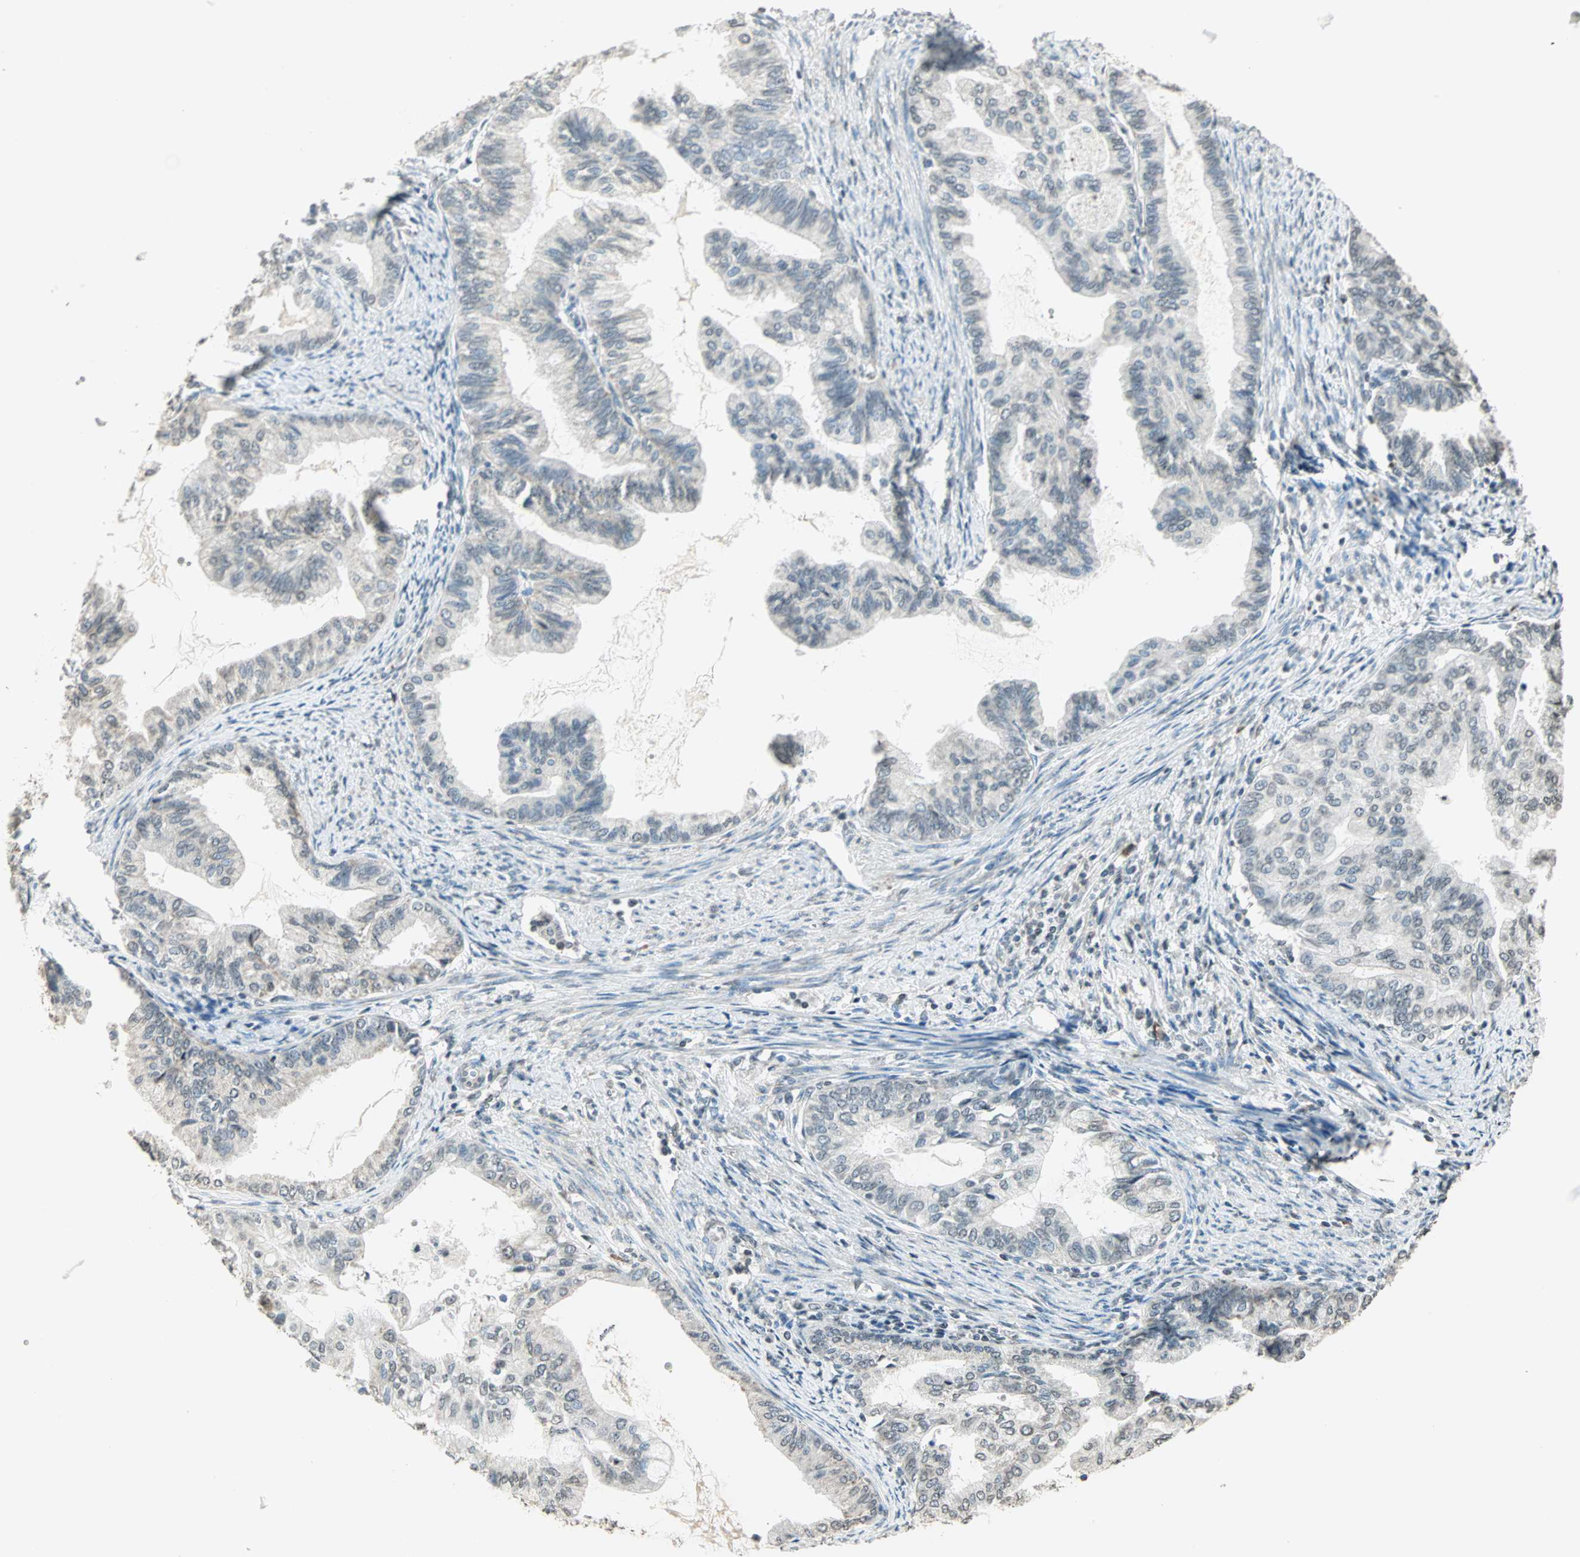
{"staining": {"intensity": "weak", "quantity": "<25%", "location": "cytoplasmic/membranous"}, "tissue": "endometrial cancer", "cell_type": "Tumor cells", "image_type": "cancer", "snomed": [{"axis": "morphology", "description": "Adenocarcinoma, NOS"}, {"axis": "topography", "description": "Endometrium"}], "caption": "This is a histopathology image of immunohistochemistry staining of endometrial cancer, which shows no staining in tumor cells. (DAB (3,3'-diaminobenzidine) immunohistochemistry (IHC), high magnification).", "gene": "PRELID1", "patient": {"sex": "female", "age": 86}}